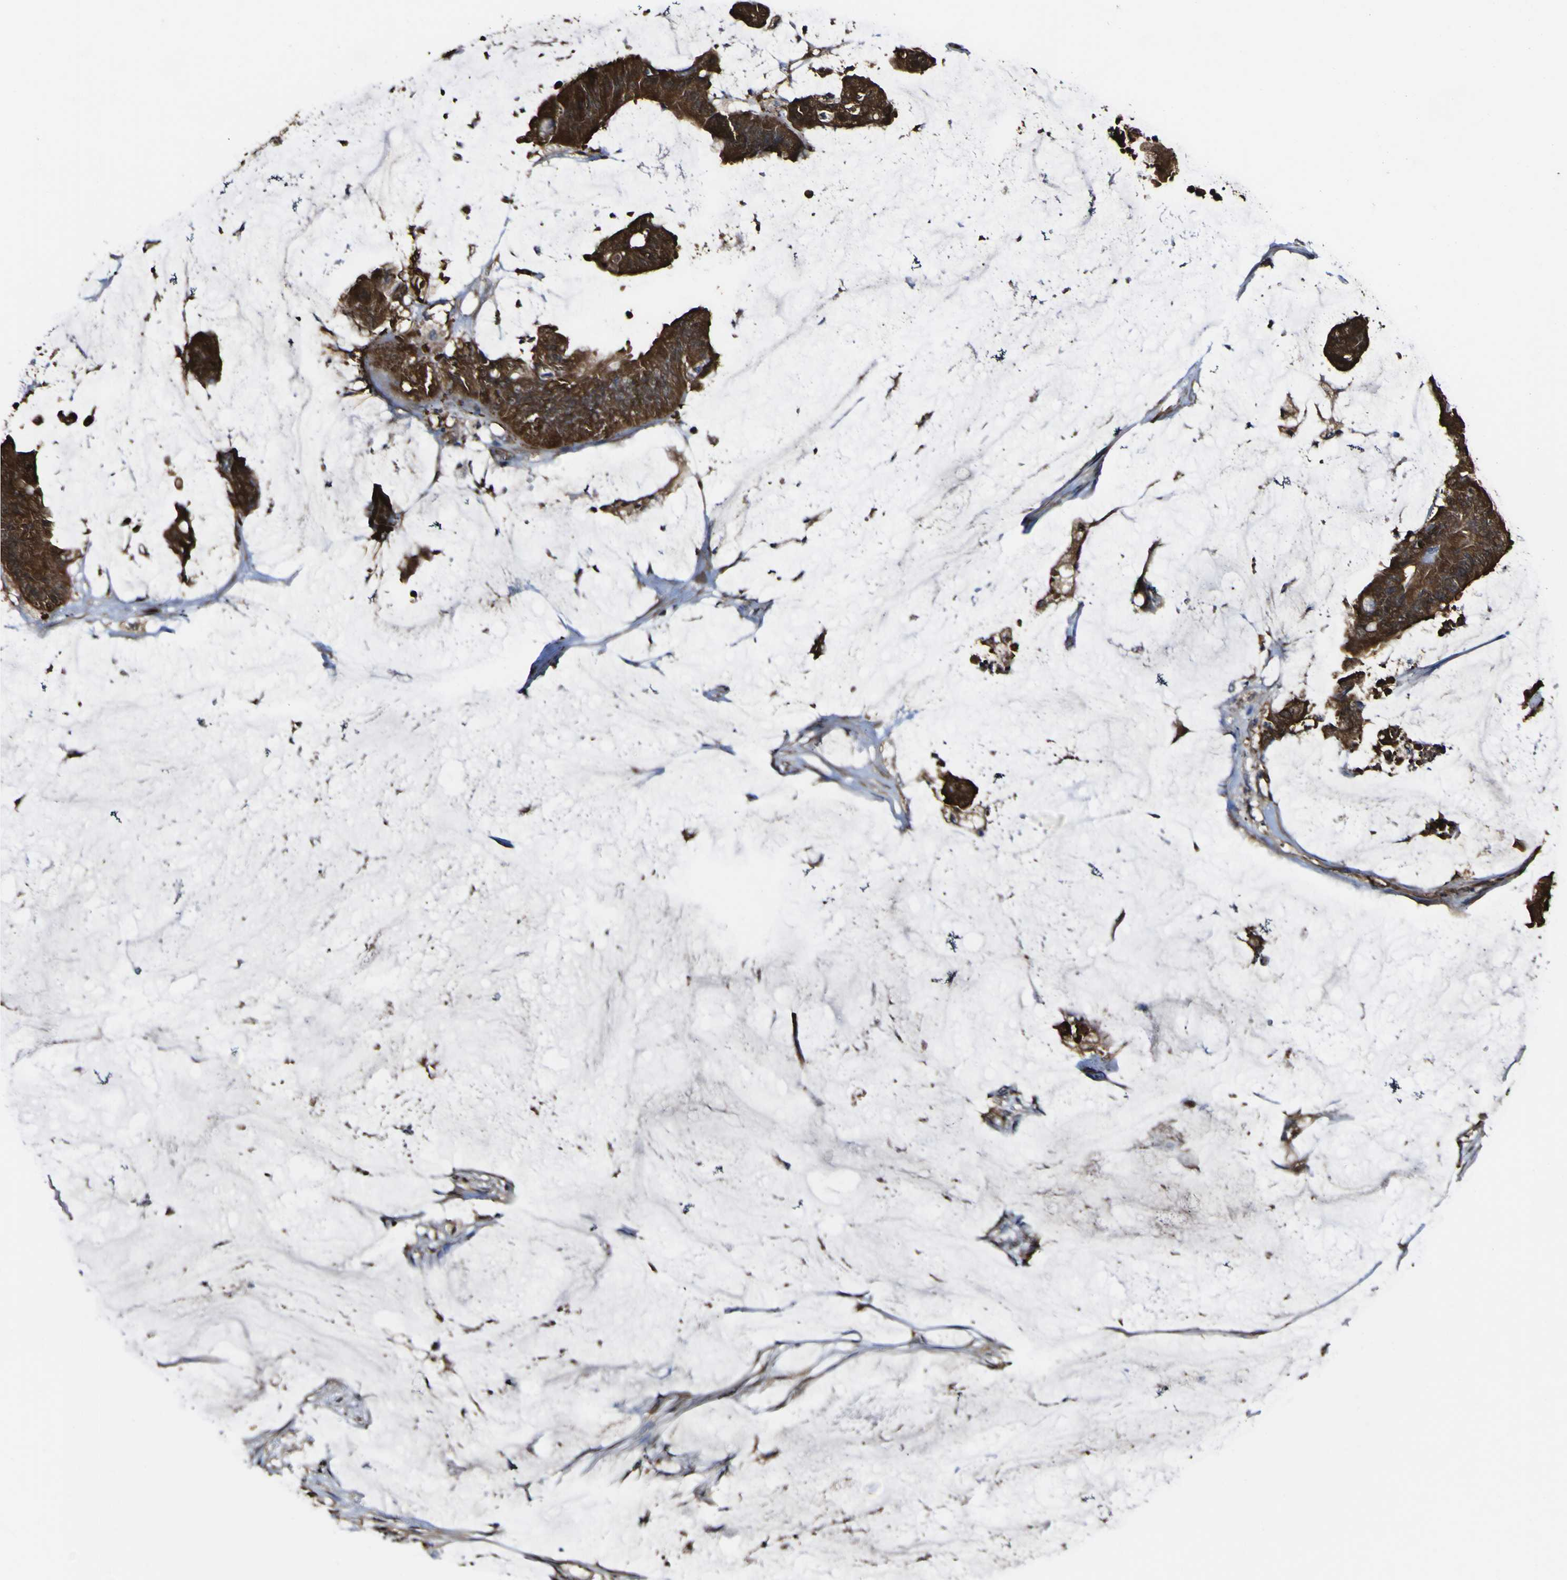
{"staining": {"intensity": "strong", "quantity": ">75%", "location": "cytoplasmic/membranous"}, "tissue": "colorectal cancer", "cell_type": "Tumor cells", "image_type": "cancer", "snomed": [{"axis": "morphology", "description": "Adenocarcinoma, NOS"}, {"axis": "topography", "description": "Rectum"}], "caption": "A photomicrograph of colorectal cancer stained for a protein shows strong cytoplasmic/membranous brown staining in tumor cells.", "gene": "PTPRR", "patient": {"sex": "female", "age": 66}}